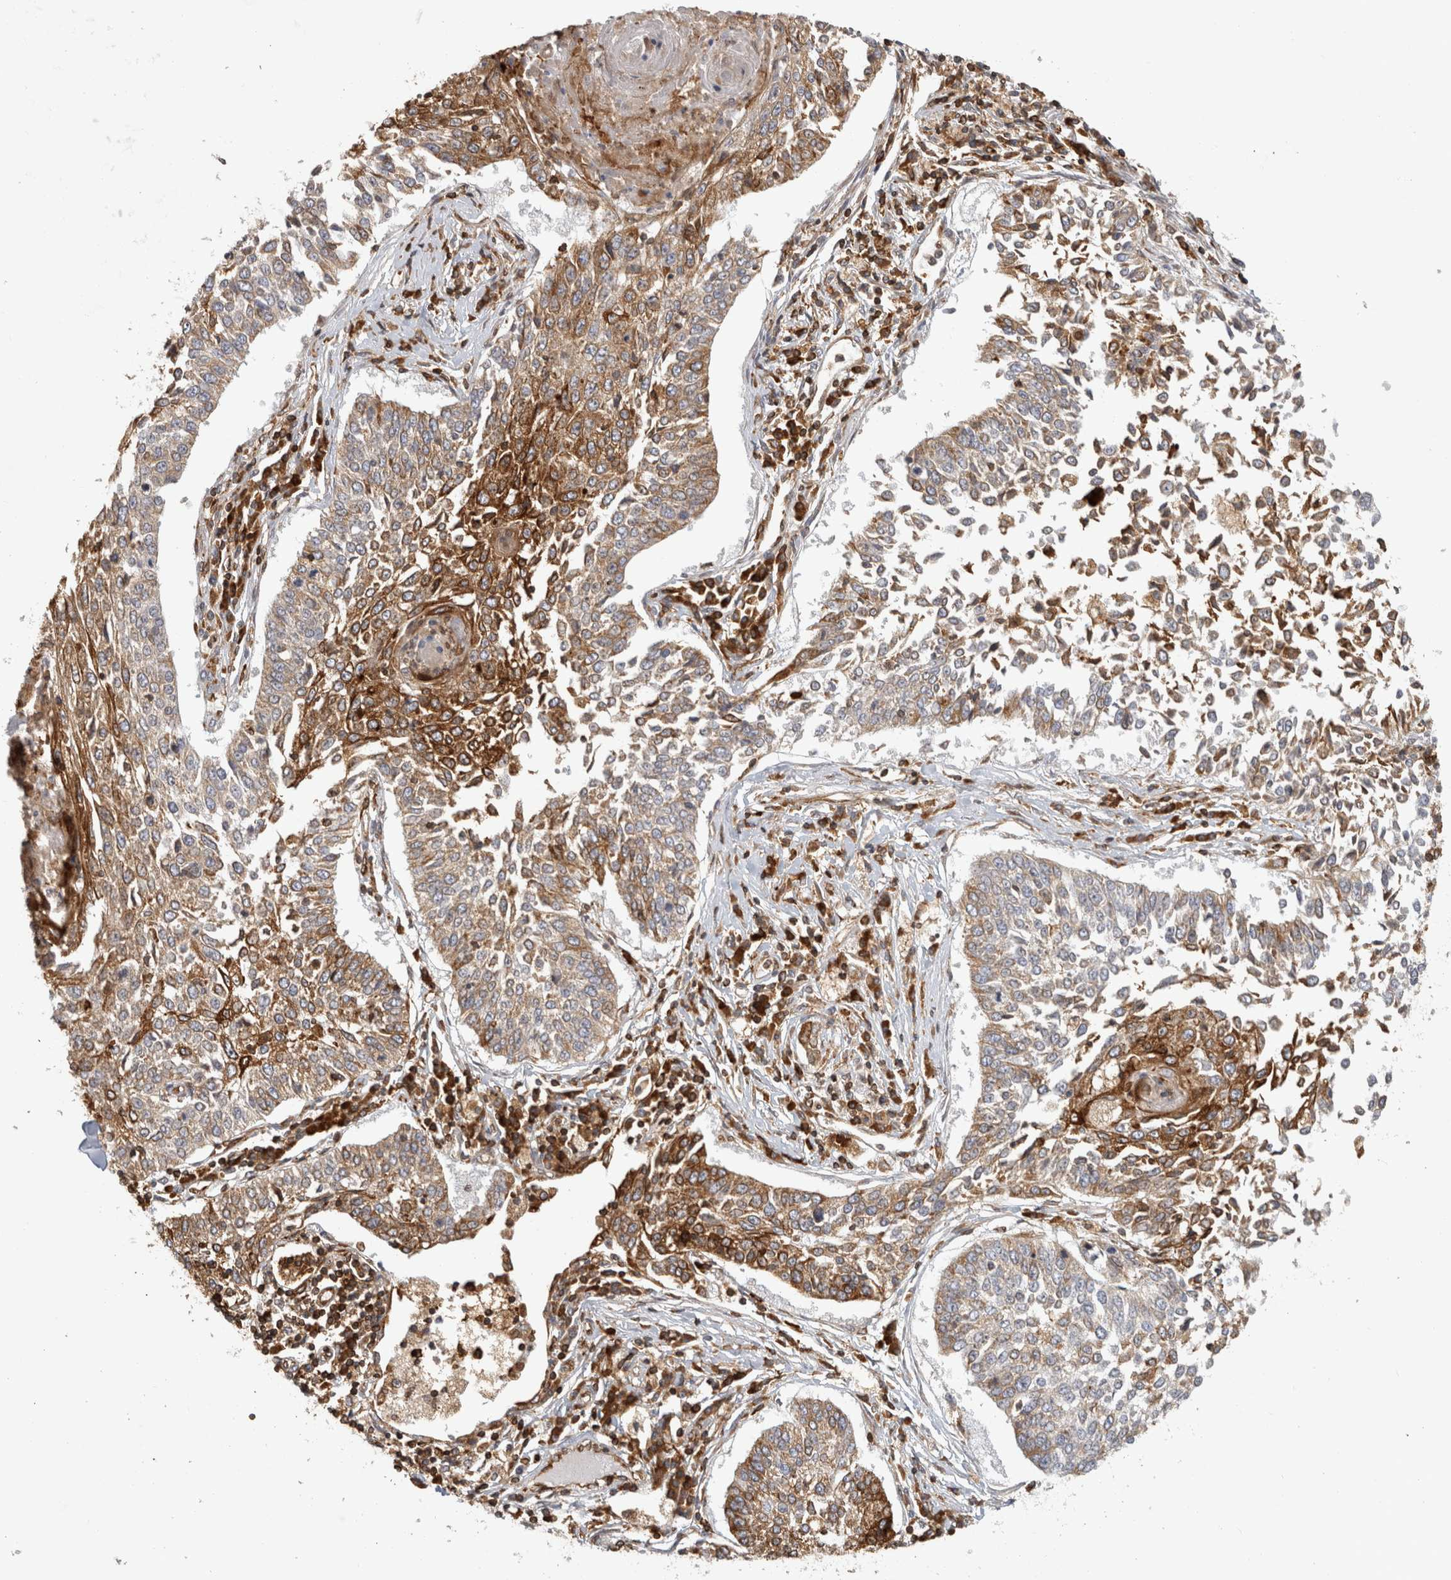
{"staining": {"intensity": "moderate", "quantity": "25%-75%", "location": "cytoplasmic/membranous"}, "tissue": "lung cancer", "cell_type": "Tumor cells", "image_type": "cancer", "snomed": [{"axis": "morphology", "description": "Normal tissue, NOS"}, {"axis": "morphology", "description": "Squamous cell carcinoma, NOS"}, {"axis": "topography", "description": "Cartilage tissue"}, {"axis": "topography", "description": "Lung"}, {"axis": "topography", "description": "Peripheral nerve tissue"}], "caption": "Immunohistochemical staining of squamous cell carcinoma (lung) shows moderate cytoplasmic/membranous protein staining in about 25%-75% of tumor cells. (DAB IHC with brightfield microscopy, high magnification).", "gene": "HLA-E", "patient": {"sex": "female", "age": 49}}